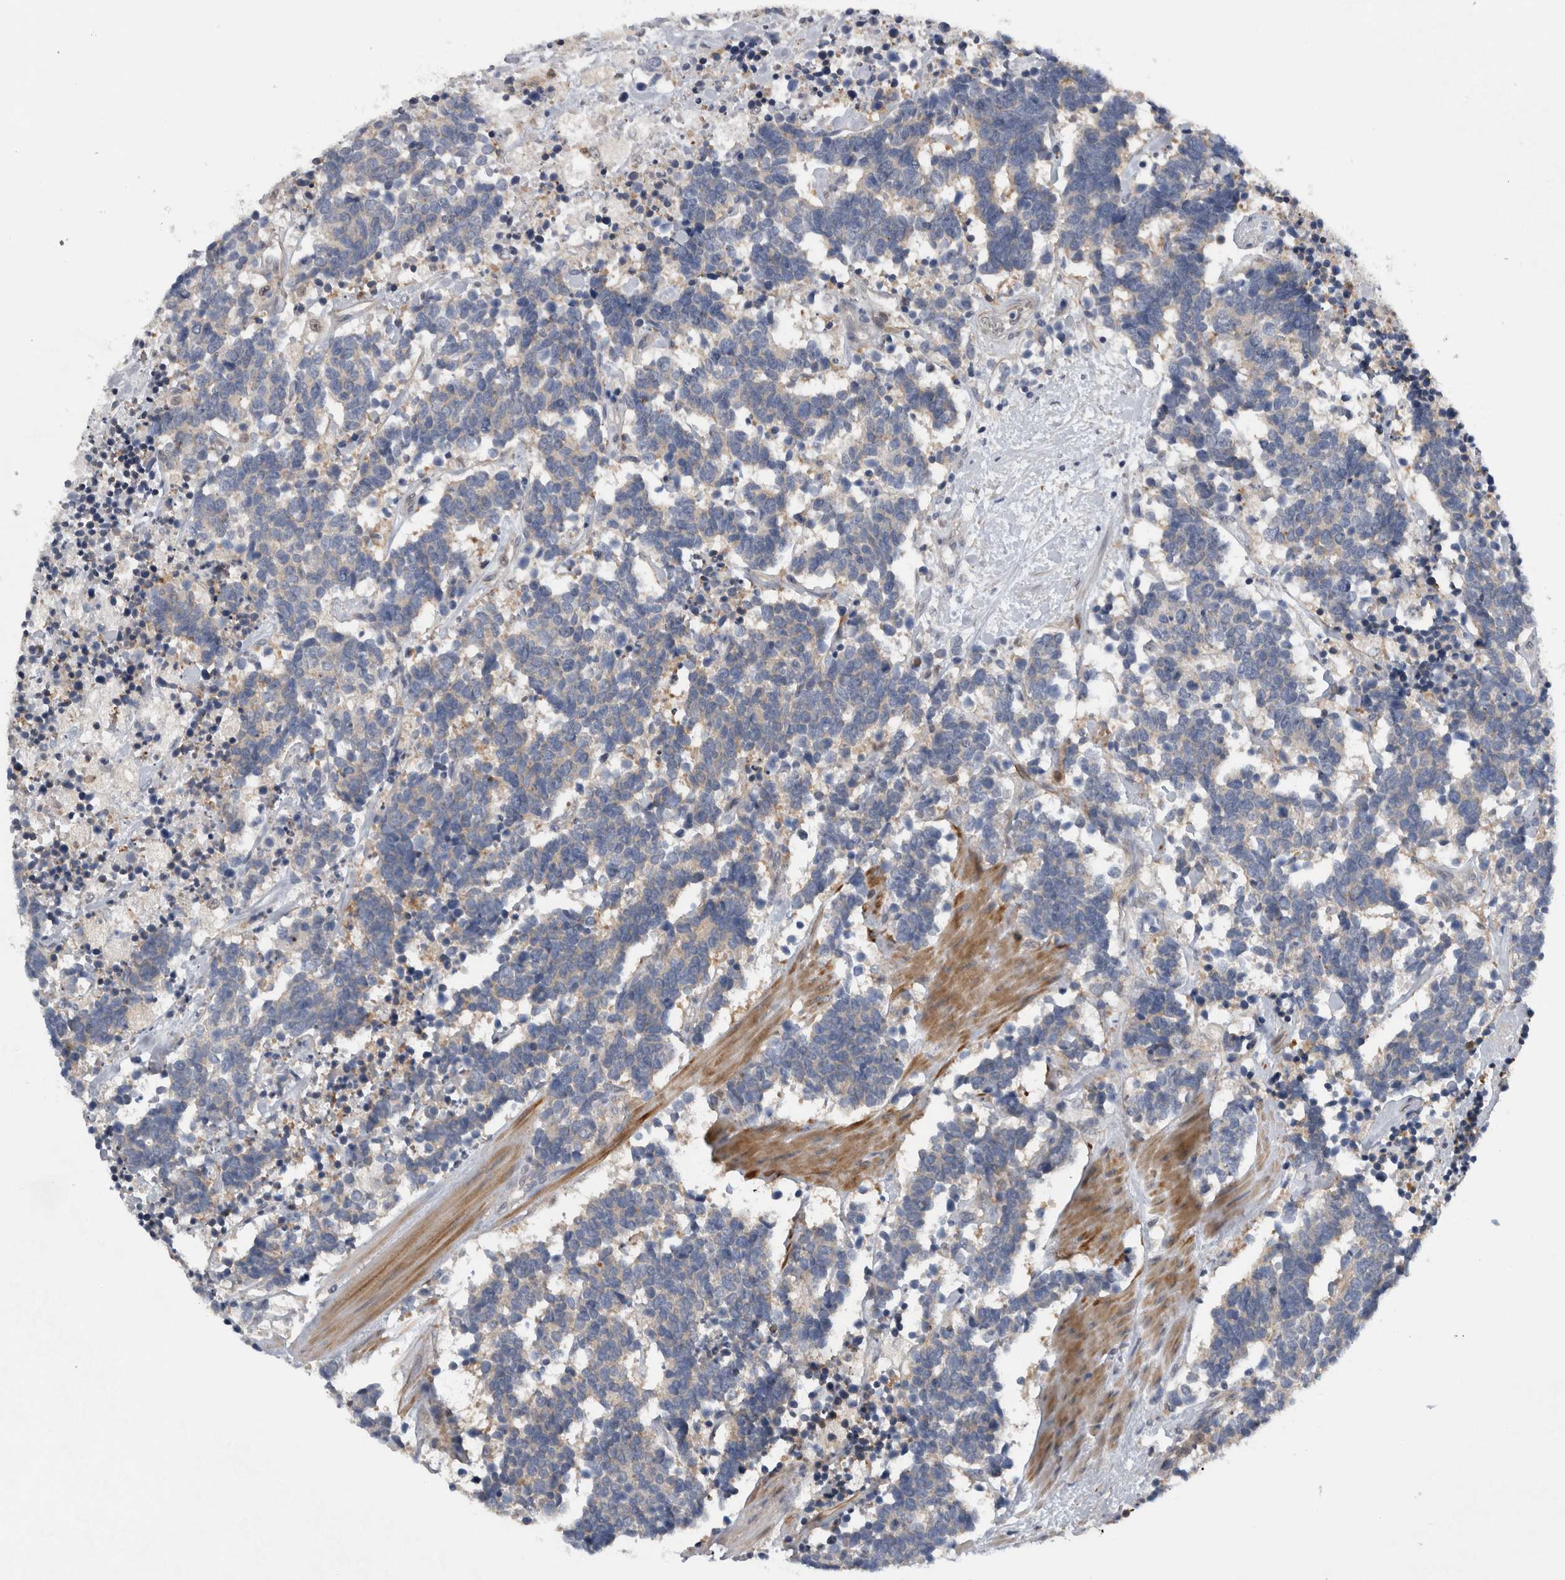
{"staining": {"intensity": "weak", "quantity": "<25%", "location": "cytoplasmic/membranous"}, "tissue": "carcinoid", "cell_type": "Tumor cells", "image_type": "cancer", "snomed": [{"axis": "morphology", "description": "Carcinoma, NOS"}, {"axis": "morphology", "description": "Carcinoid, malignant, NOS"}, {"axis": "topography", "description": "Urinary bladder"}], "caption": "Carcinoid was stained to show a protein in brown. There is no significant positivity in tumor cells.", "gene": "NAPRT", "patient": {"sex": "male", "age": 57}}